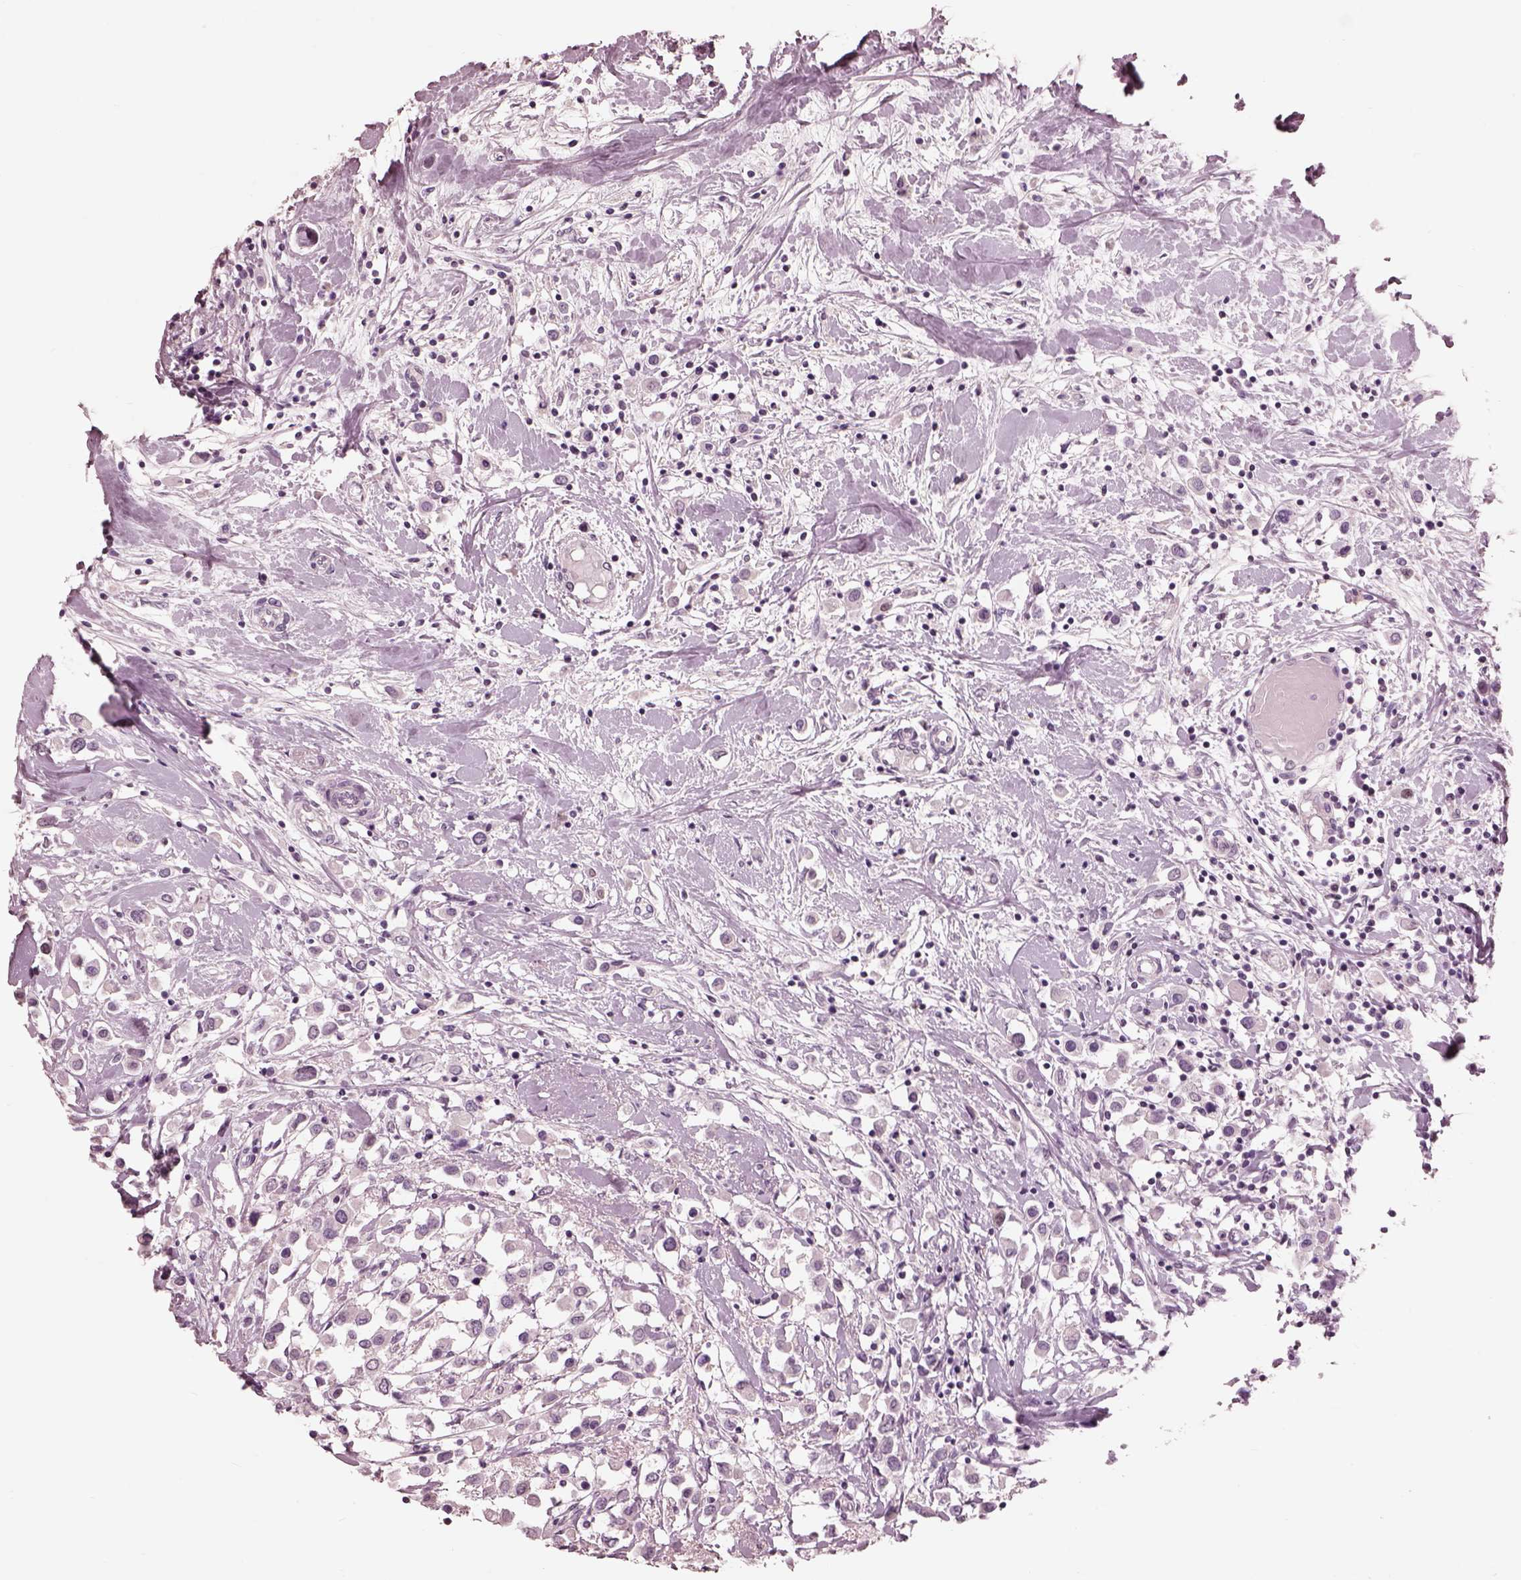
{"staining": {"intensity": "negative", "quantity": "none", "location": "none"}, "tissue": "breast cancer", "cell_type": "Tumor cells", "image_type": "cancer", "snomed": [{"axis": "morphology", "description": "Duct carcinoma"}, {"axis": "topography", "description": "Breast"}], "caption": "Tumor cells show no significant expression in breast cancer.", "gene": "GARIN4", "patient": {"sex": "female", "age": 61}}